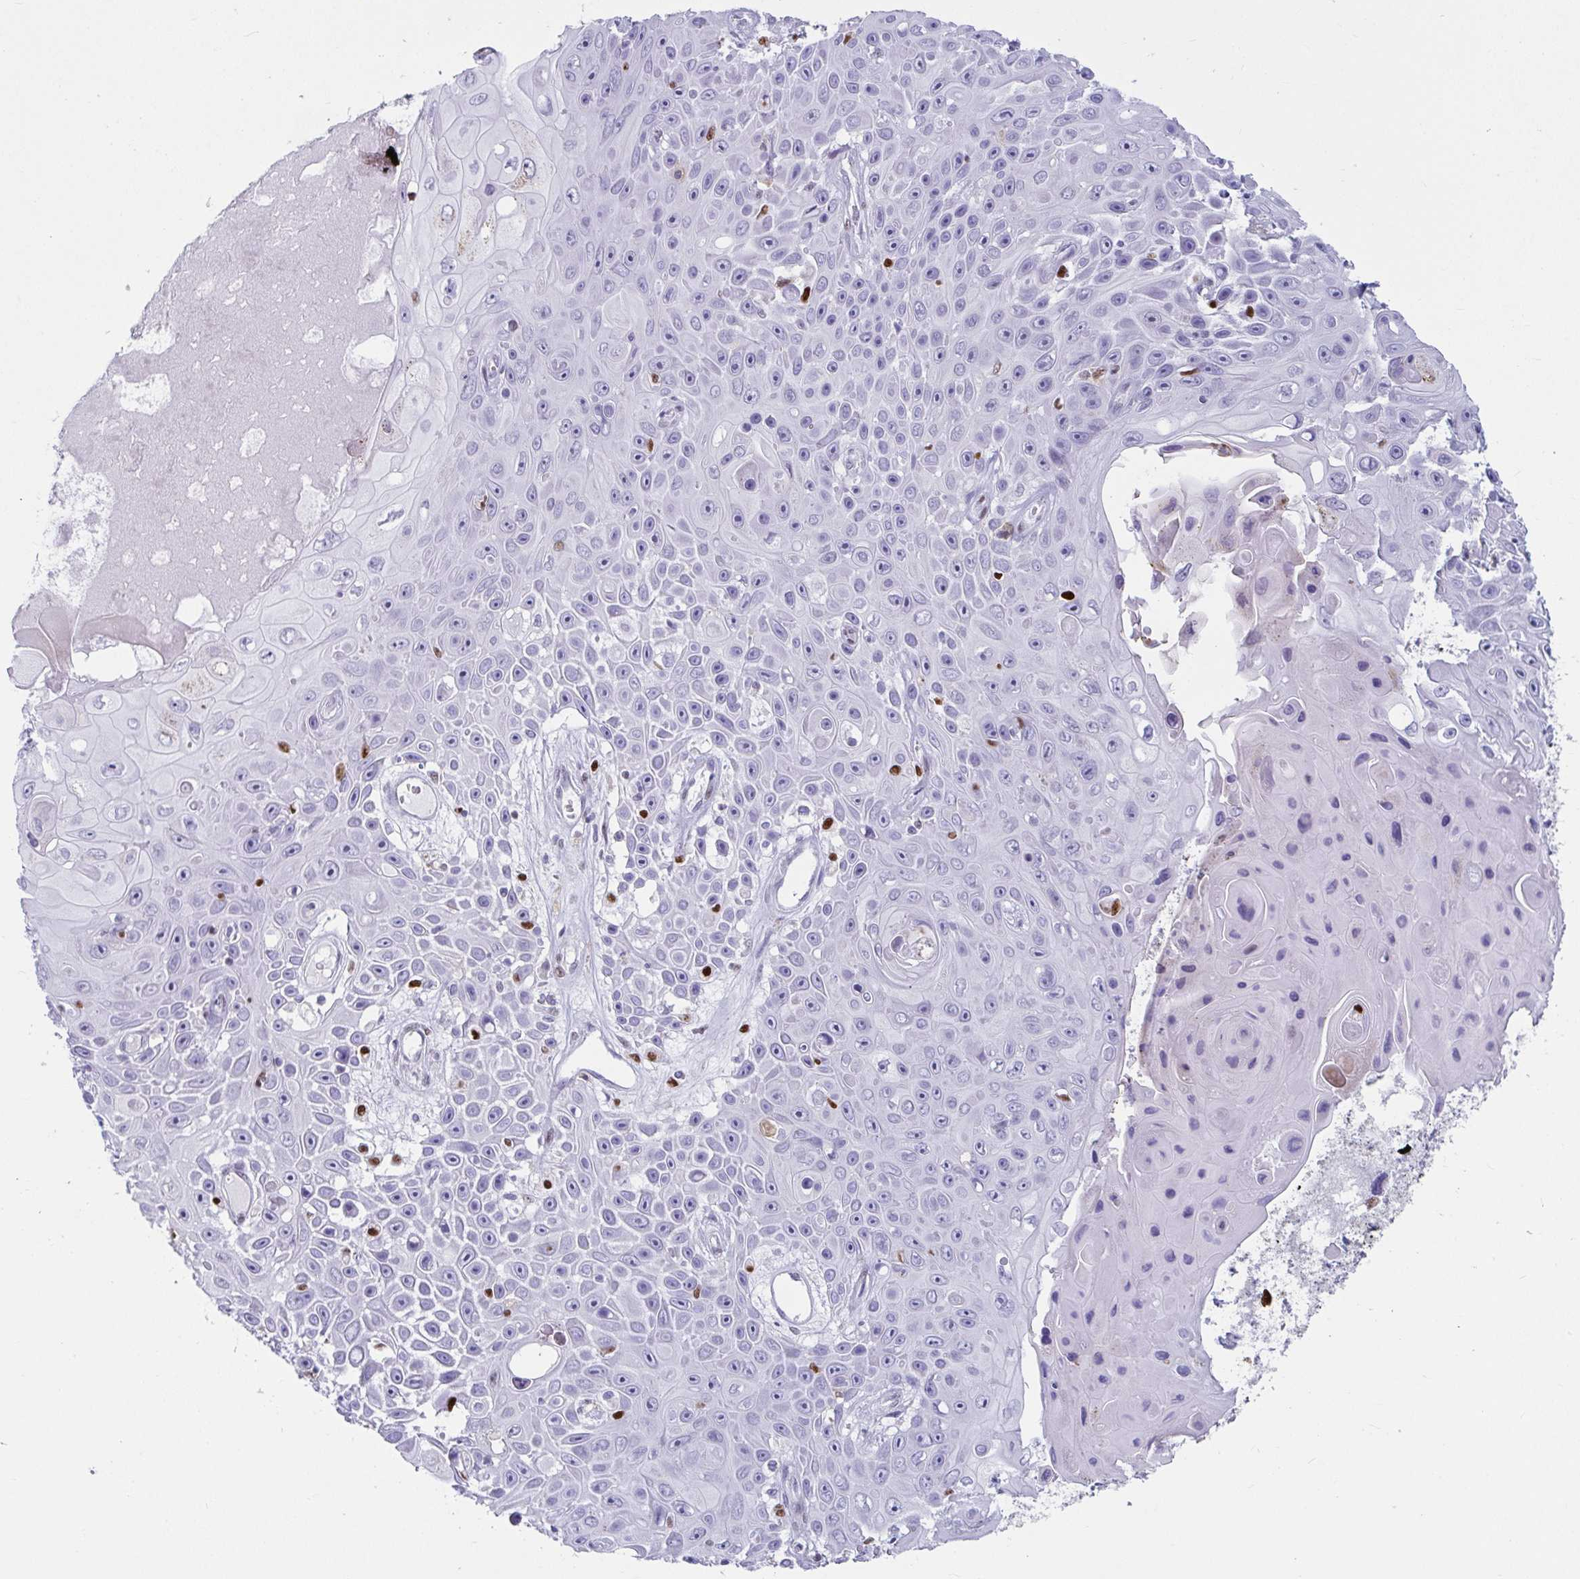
{"staining": {"intensity": "negative", "quantity": "none", "location": "none"}, "tissue": "skin cancer", "cell_type": "Tumor cells", "image_type": "cancer", "snomed": [{"axis": "morphology", "description": "Squamous cell carcinoma, NOS"}, {"axis": "topography", "description": "Skin"}], "caption": "Image shows no protein expression in tumor cells of squamous cell carcinoma (skin) tissue. (Brightfield microscopy of DAB (3,3'-diaminobenzidine) immunohistochemistry (IHC) at high magnification).", "gene": "ZNF586", "patient": {"sex": "male", "age": 82}}